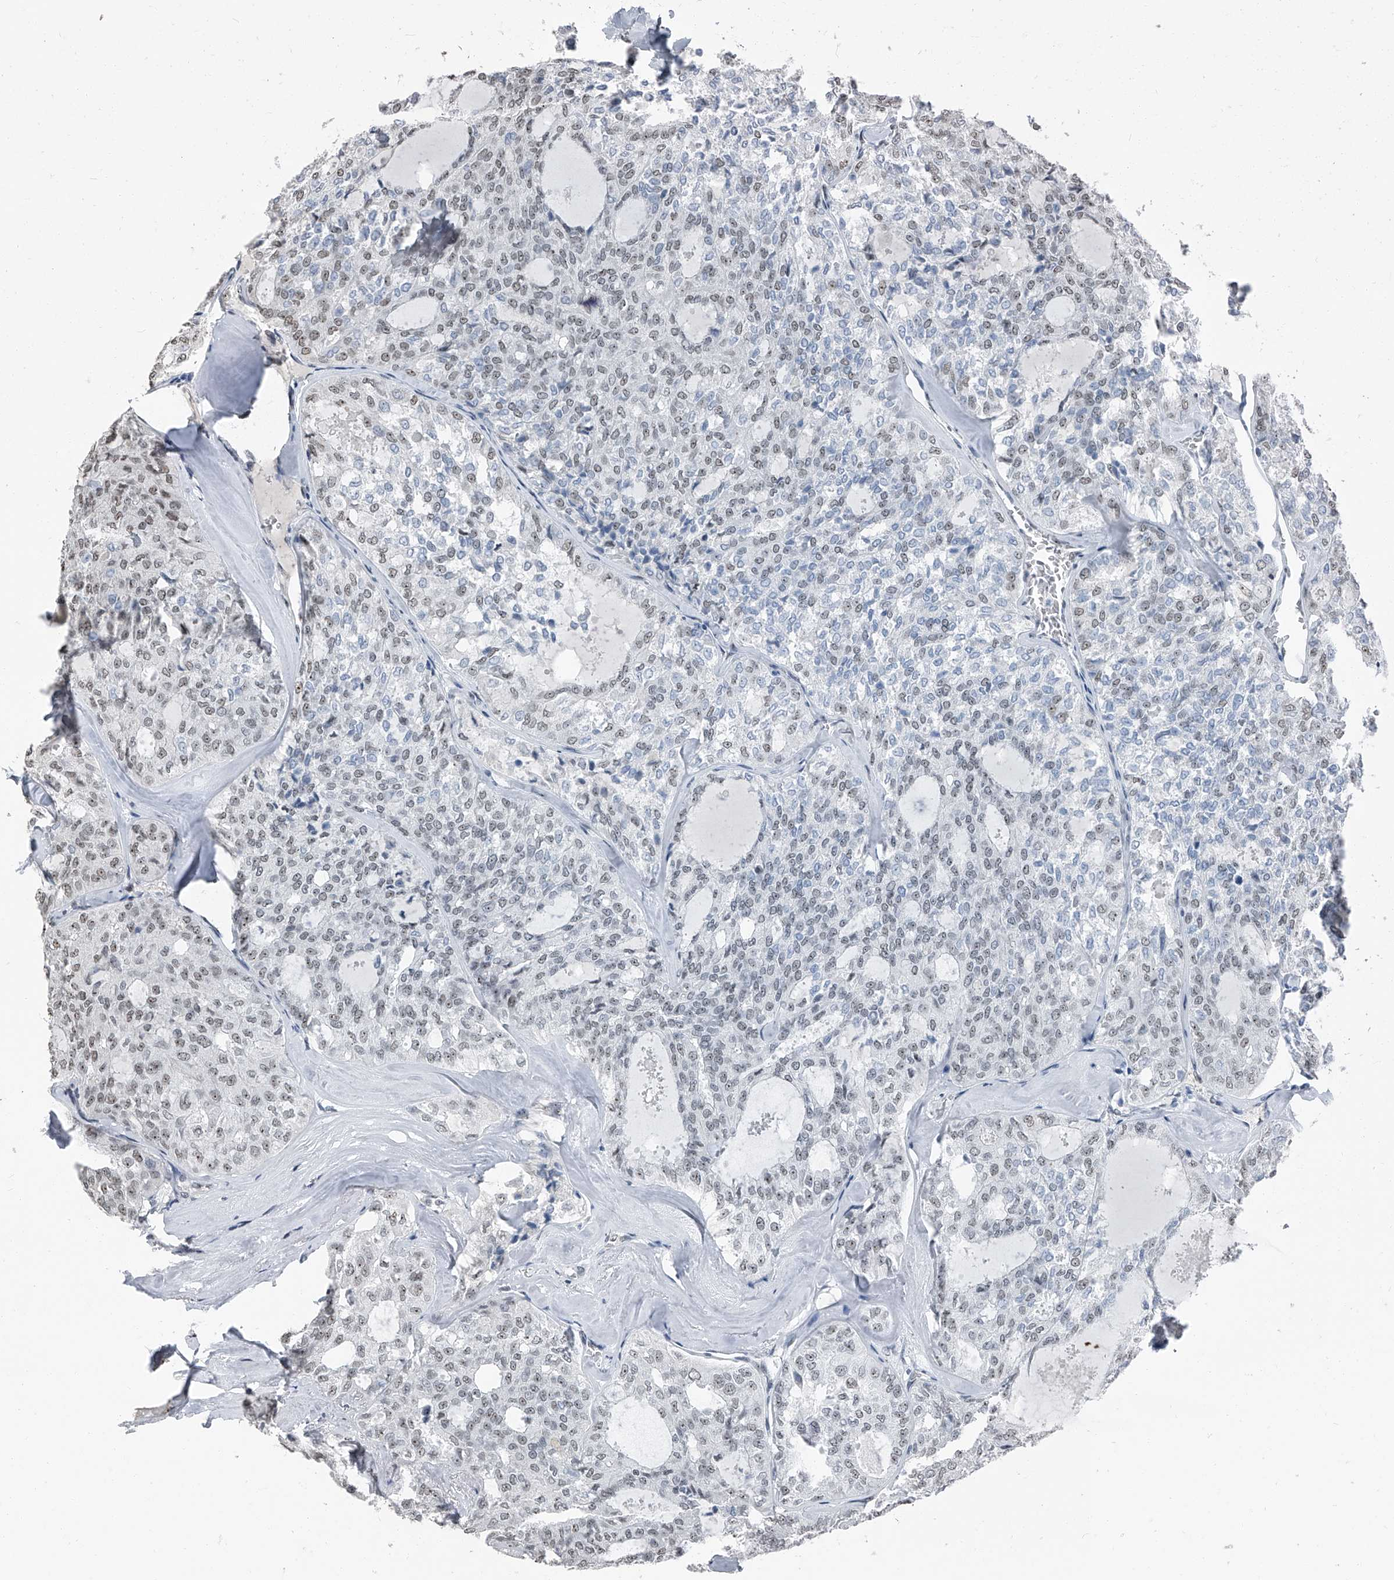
{"staining": {"intensity": "weak", "quantity": "25%-75%", "location": "nuclear"}, "tissue": "thyroid cancer", "cell_type": "Tumor cells", "image_type": "cancer", "snomed": [{"axis": "morphology", "description": "Follicular adenoma carcinoma, NOS"}, {"axis": "topography", "description": "Thyroid gland"}], "caption": "Immunohistochemistry (DAB (3,3'-diaminobenzidine)) staining of human thyroid cancer (follicular adenoma carcinoma) demonstrates weak nuclear protein staining in about 25%-75% of tumor cells.", "gene": "TCOF1", "patient": {"sex": "male", "age": 75}}